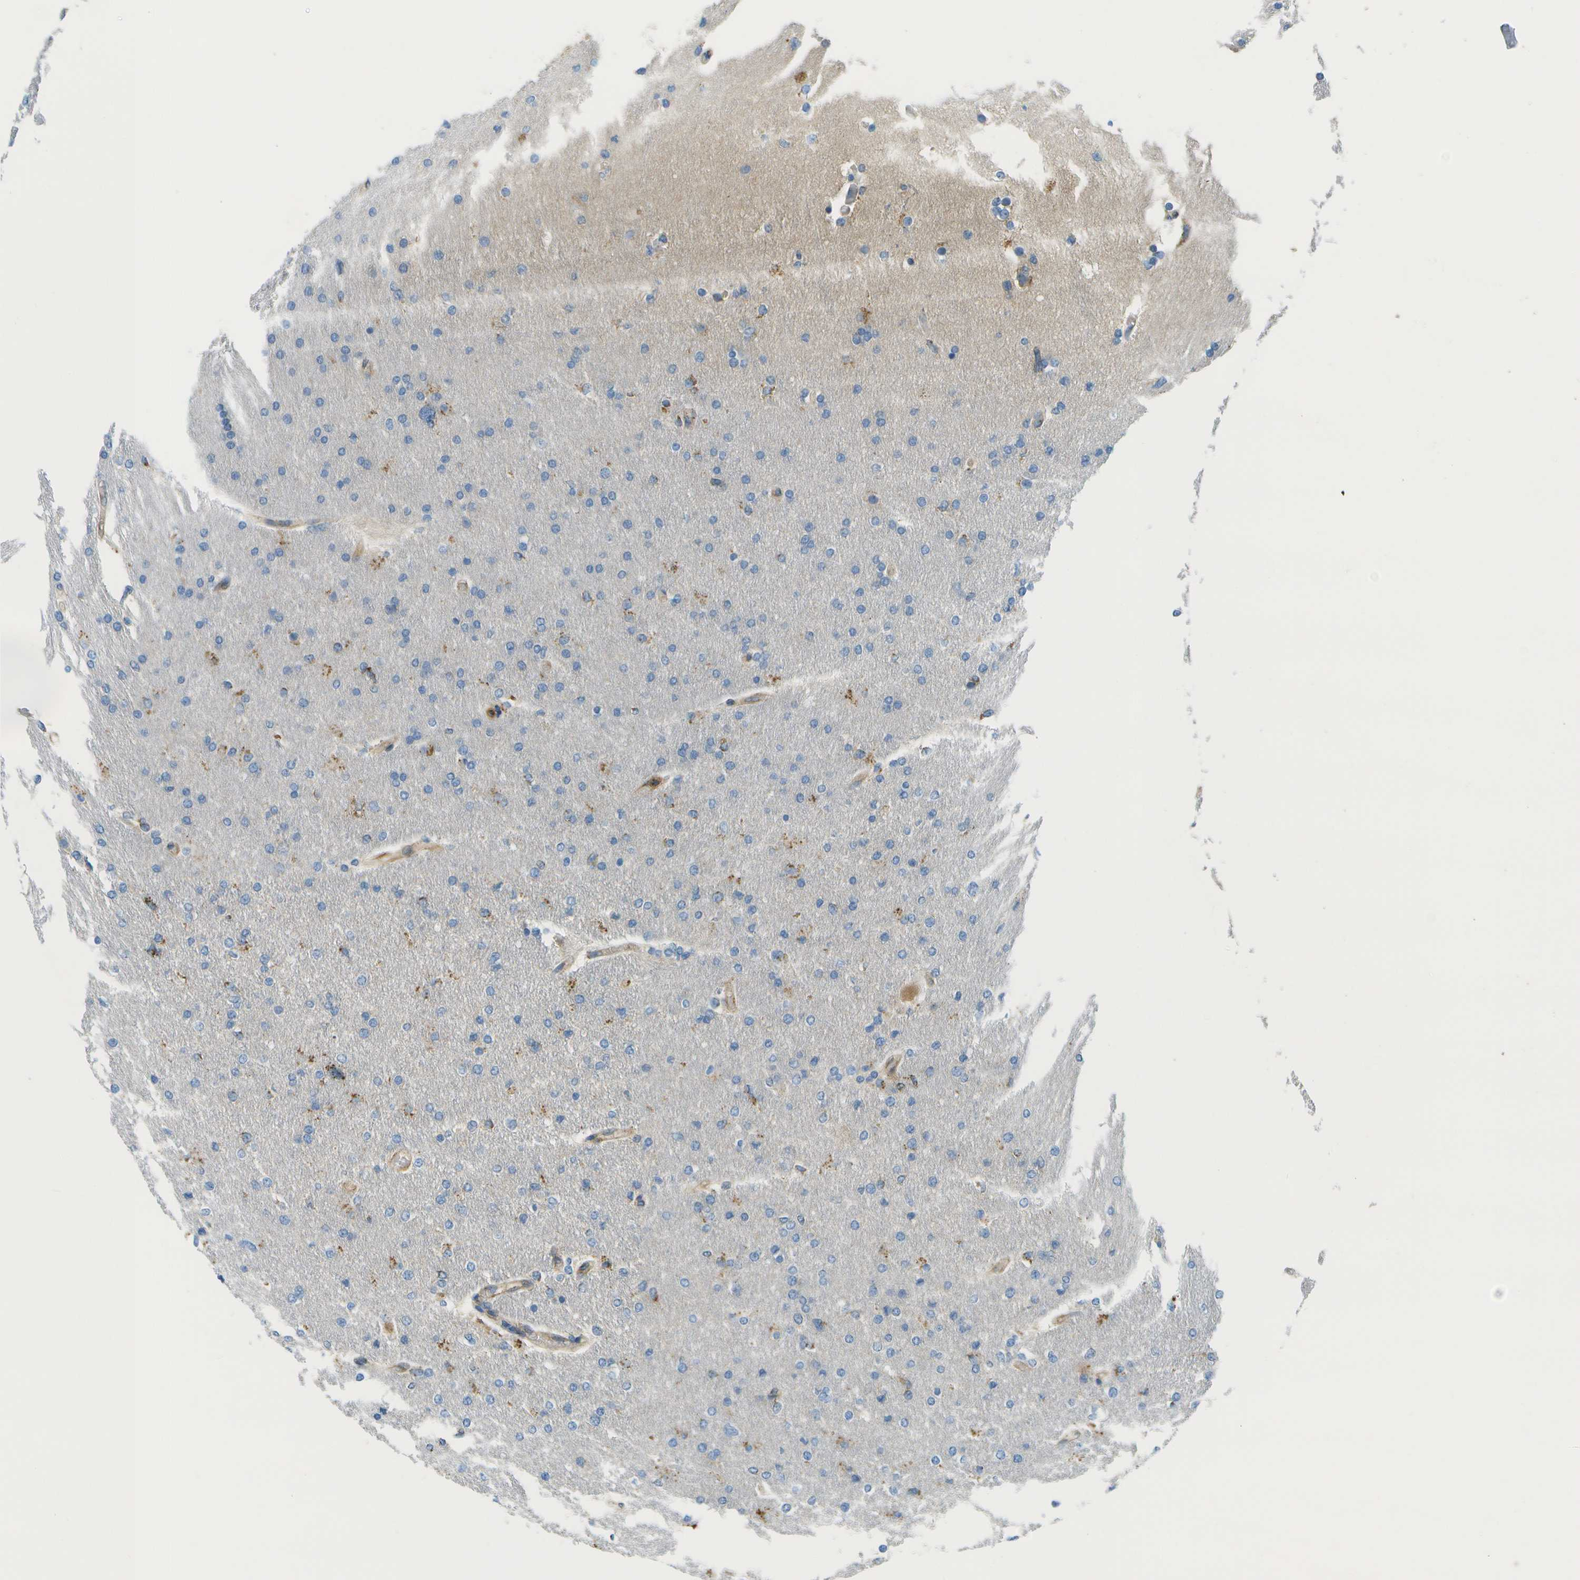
{"staining": {"intensity": "moderate", "quantity": "<25%", "location": "cytoplasmic/membranous"}, "tissue": "glioma", "cell_type": "Tumor cells", "image_type": "cancer", "snomed": [{"axis": "morphology", "description": "Glioma, malignant, High grade"}, {"axis": "topography", "description": "Cerebral cortex"}], "caption": "Glioma stained for a protein (brown) shows moderate cytoplasmic/membranous positive staining in about <25% of tumor cells.", "gene": "MYH11", "patient": {"sex": "female", "age": 36}}